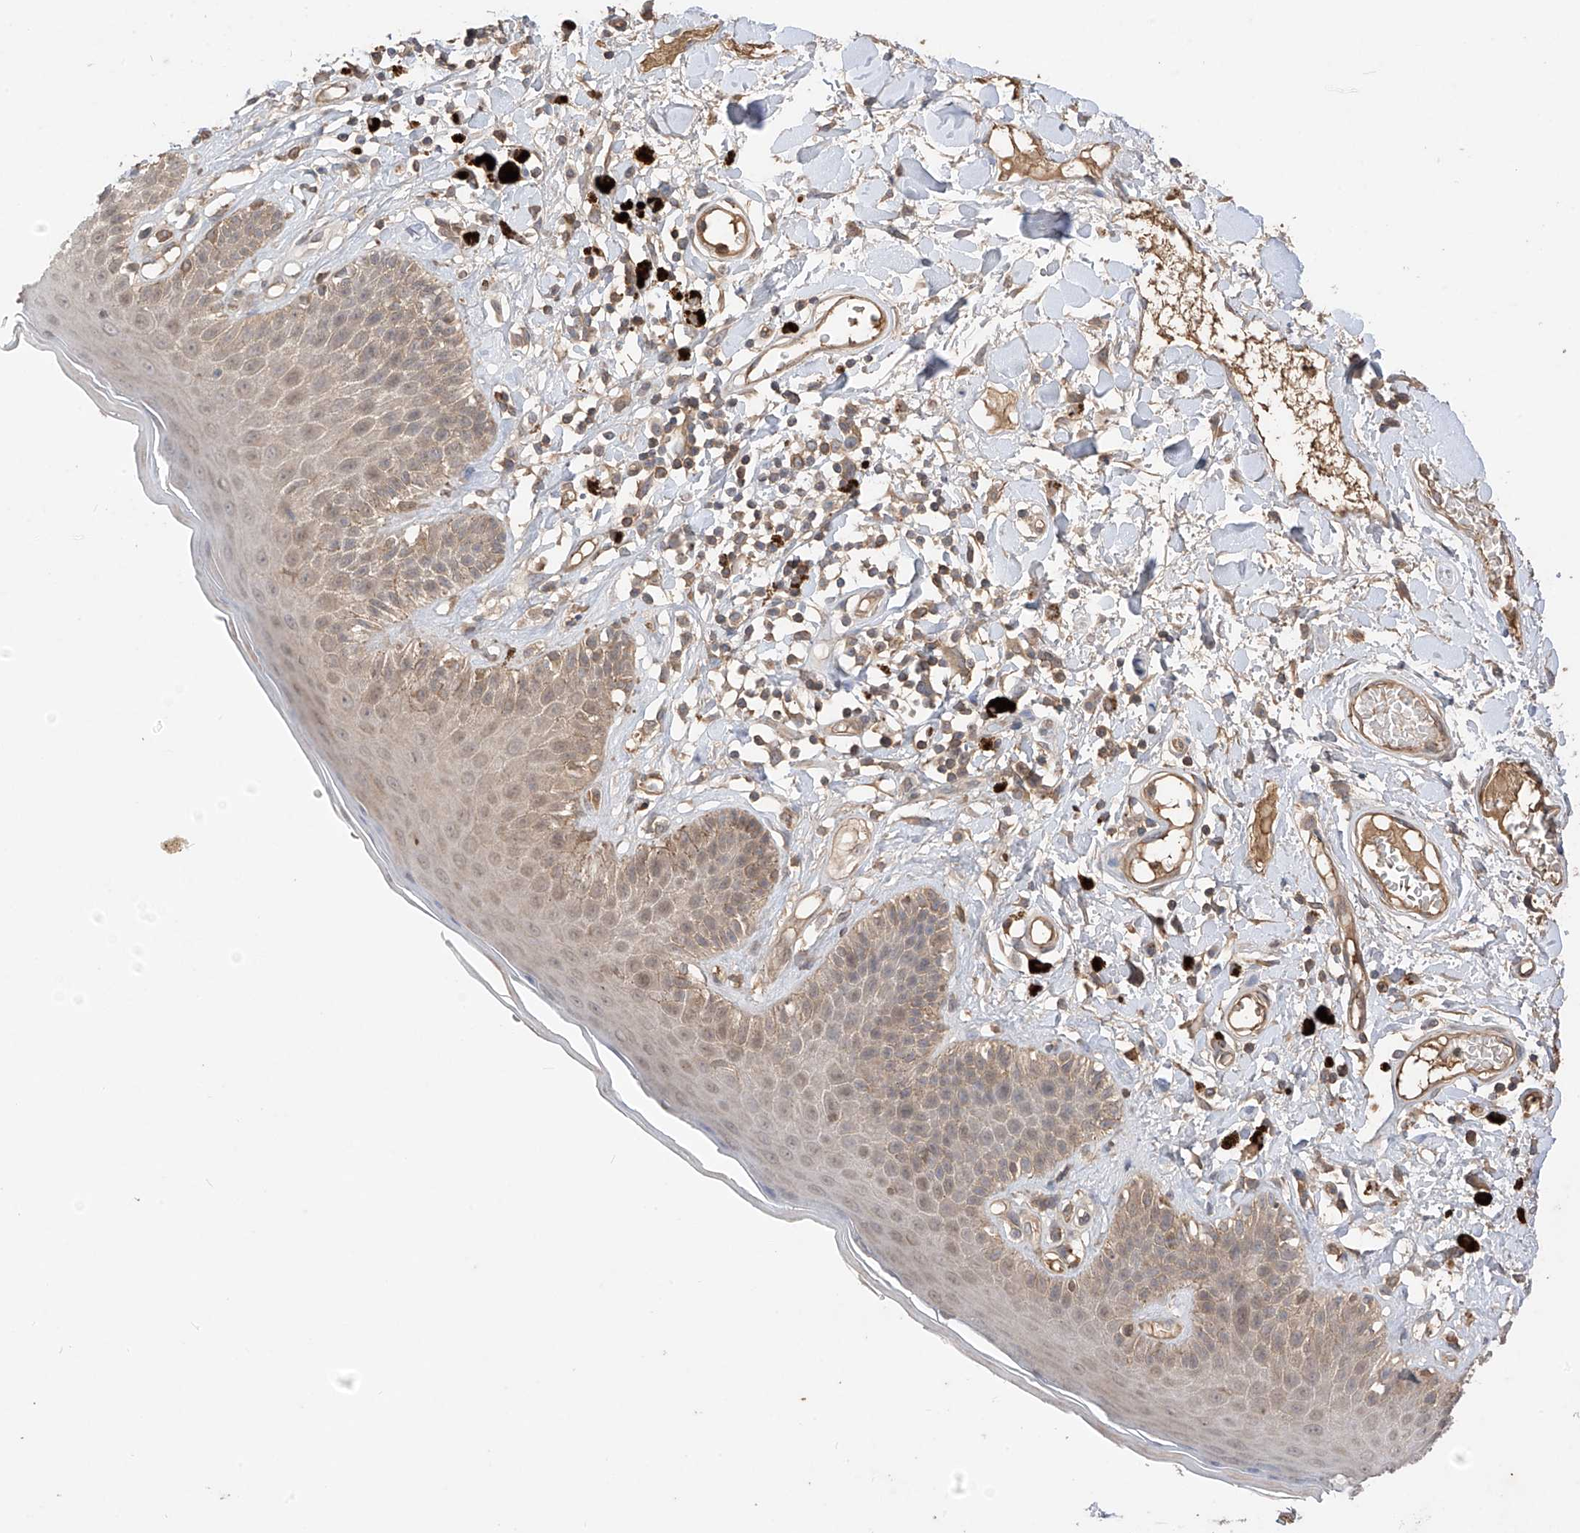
{"staining": {"intensity": "weak", "quantity": "<25%", "location": "cytoplasmic/membranous"}, "tissue": "skin", "cell_type": "Epidermal cells", "image_type": "normal", "snomed": [{"axis": "morphology", "description": "Normal tissue, NOS"}, {"axis": "topography", "description": "Anal"}], "caption": "Histopathology image shows no significant protein expression in epidermal cells of normal skin. (DAB IHC, high magnification).", "gene": "CACNA2D4", "patient": {"sex": "female", "age": 78}}